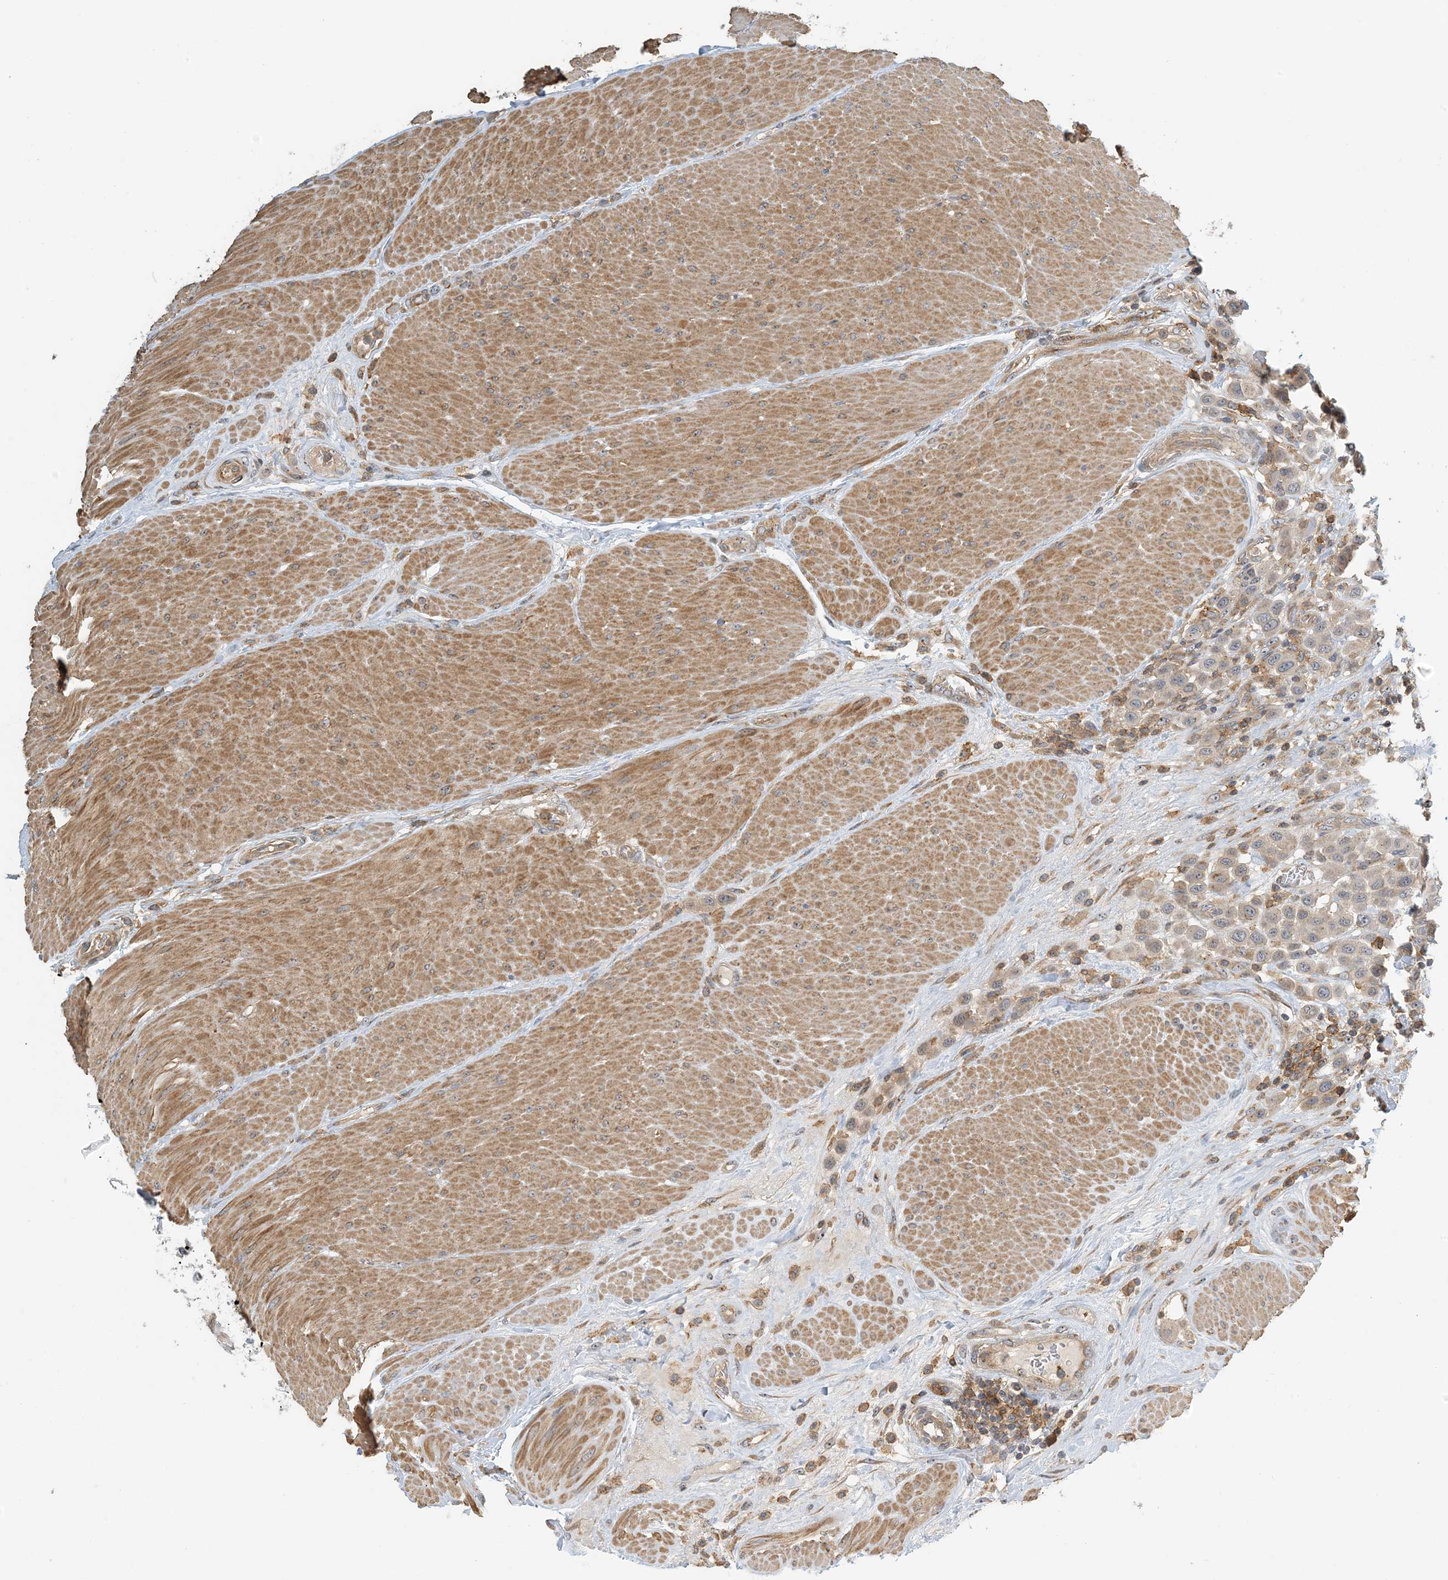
{"staining": {"intensity": "weak", "quantity": ">75%", "location": "cytoplasmic/membranous"}, "tissue": "urothelial cancer", "cell_type": "Tumor cells", "image_type": "cancer", "snomed": [{"axis": "morphology", "description": "Urothelial carcinoma, High grade"}, {"axis": "topography", "description": "Urinary bladder"}], "caption": "There is low levels of weak cytoplasmic/membranous expression in tumor cells of high-grade urothelial carcinoma, as demonstrated by immunohistochemical staining (brown color).", "gene": "COLEC11", "patient": {"sex": "male", "age": 50}}